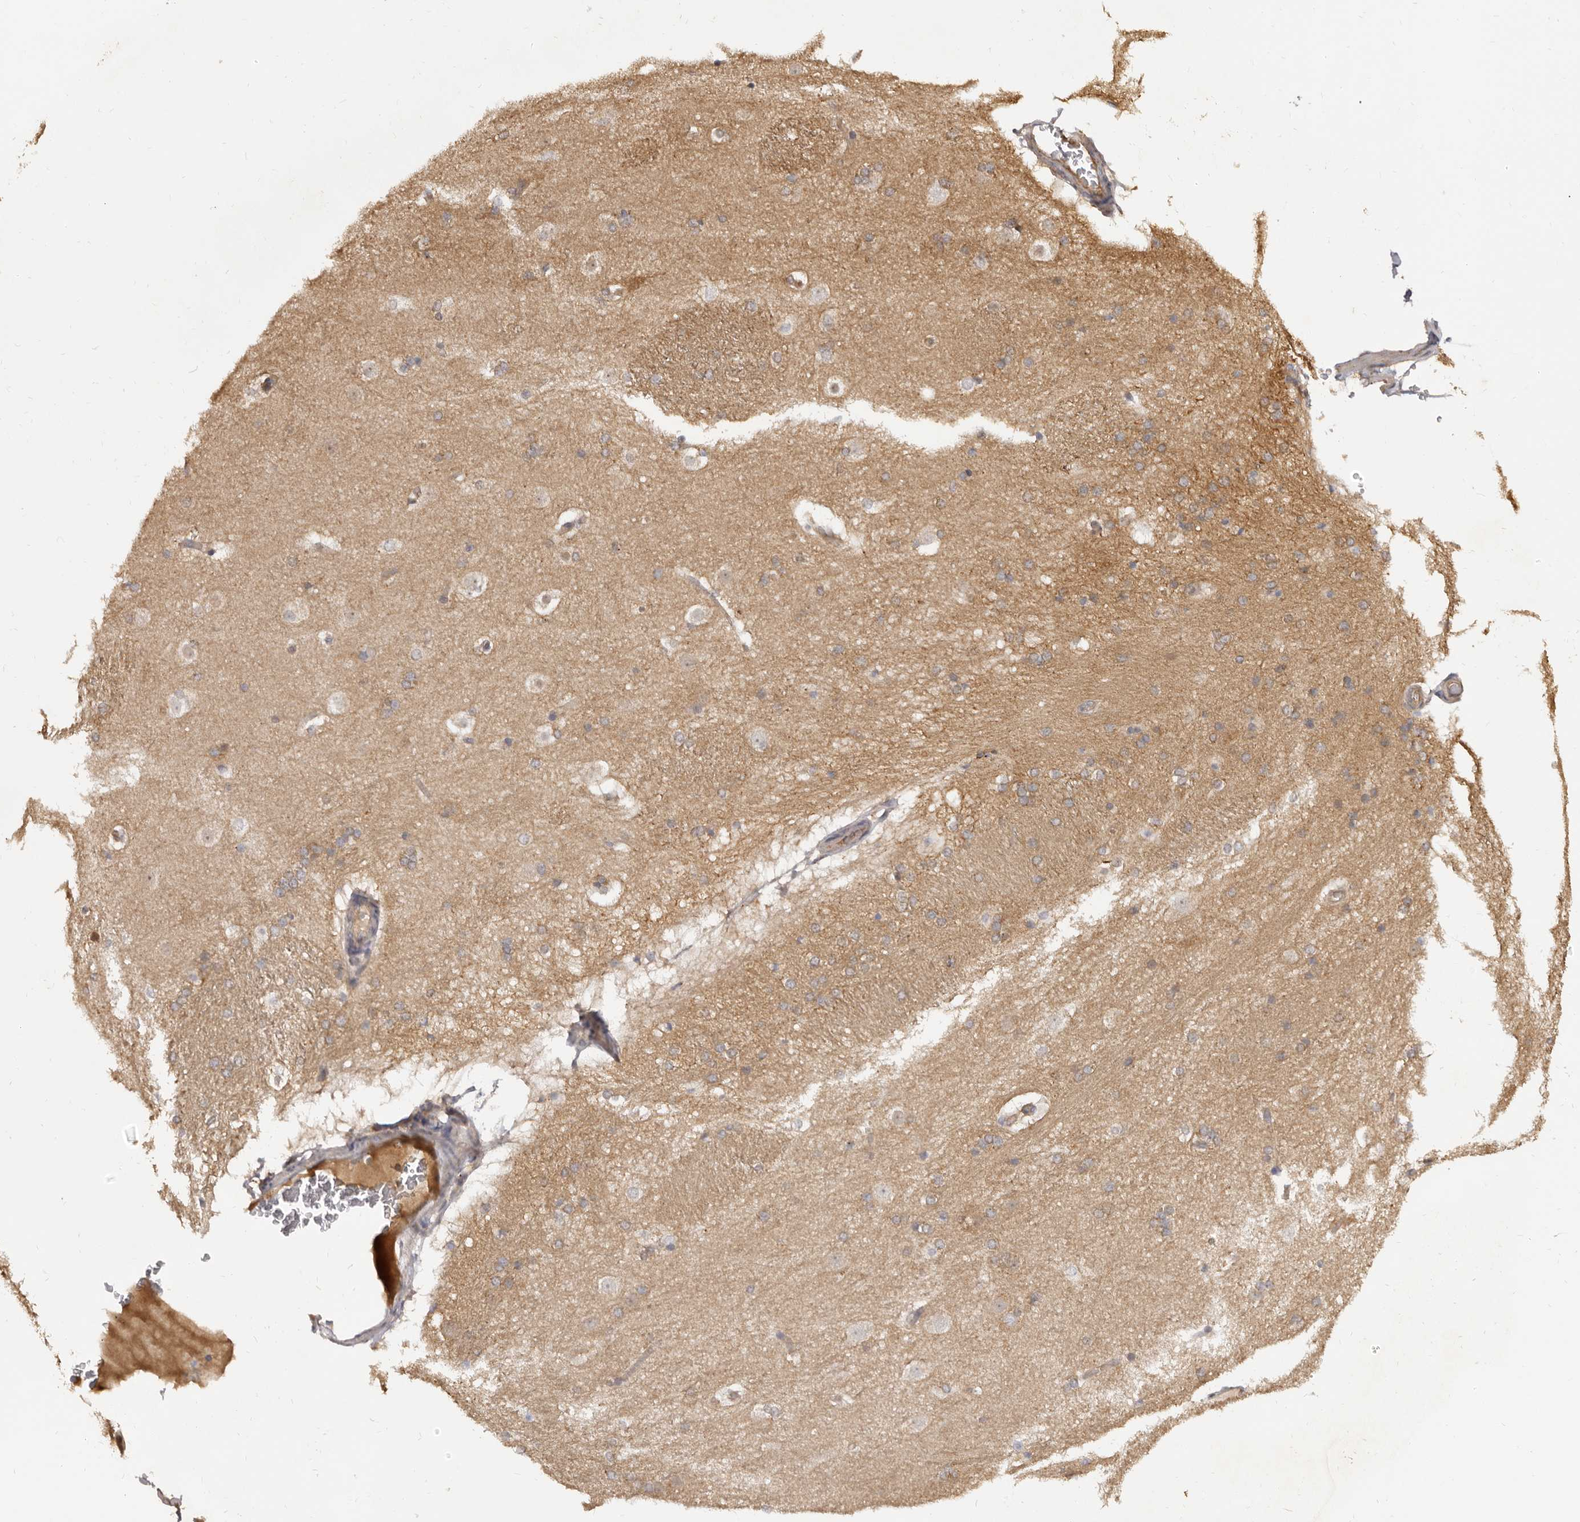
{"staining": {"intensity": "weak", "quantity": ">75%", "location": "cytoplasmic/membranous"}, "tissue": "caudate", "cell_type": "Glial cells", "image_type": "normal", "snomed": [{"axis": "morphology", "description": "Normal tissue, NOS"}, {"axis": "topography", "description": "Lateral ventricle wall"}], "caption": "Benign caudate reveals weak cytoplasmic/membranous expression in approximately >75% of glial cells.", "gene": "ADAMTS20", "patient": {"sex": "female", "age": 19}}